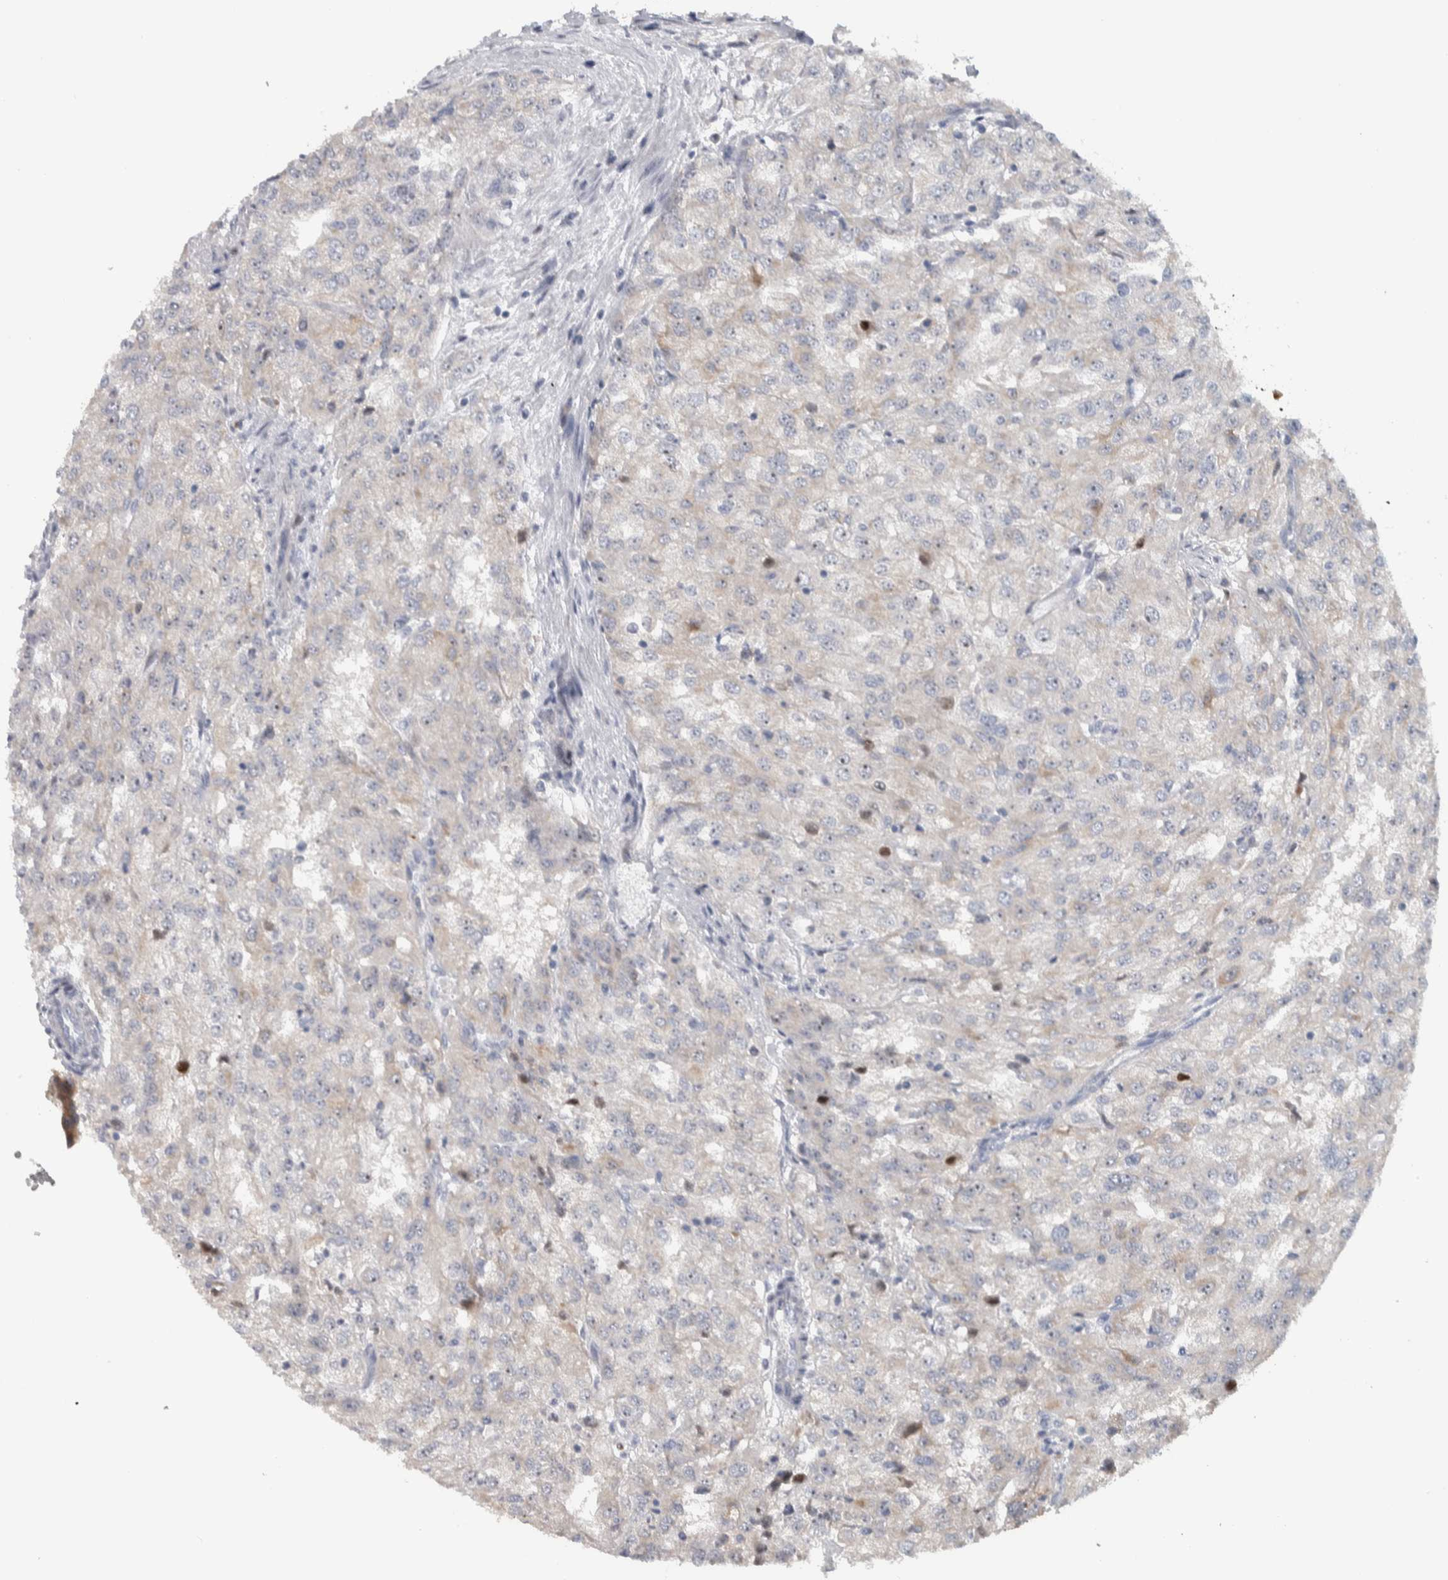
{"staining": {"intensity": "negative", "quantity": "none", "location": "none"}, "tissue": "renal cancer", "cell_type": "Tumor cells", "image_type": "cancer", "snomed": [{"axis": "morphology", "description": "Adenocarcinoma, NOS"}, {"axis": "topography", "description": "Kidney"}], "caption": "This photomicrograph is of renal cancer (adenocarcinoma) stained with immunohistochemistry to label a protein in brown with the nuclei are counter-stained blue. There is no staining in tumor cells. The staining was performed using DAB (3,3'-diaminobenzidine) to visualize the protein expression in brown, while the nuclei were stained in blue with hematoxylin (Magnification: 20x).", "gene": "PRRG4", "patient": {"sex": "female", "age": 54}}